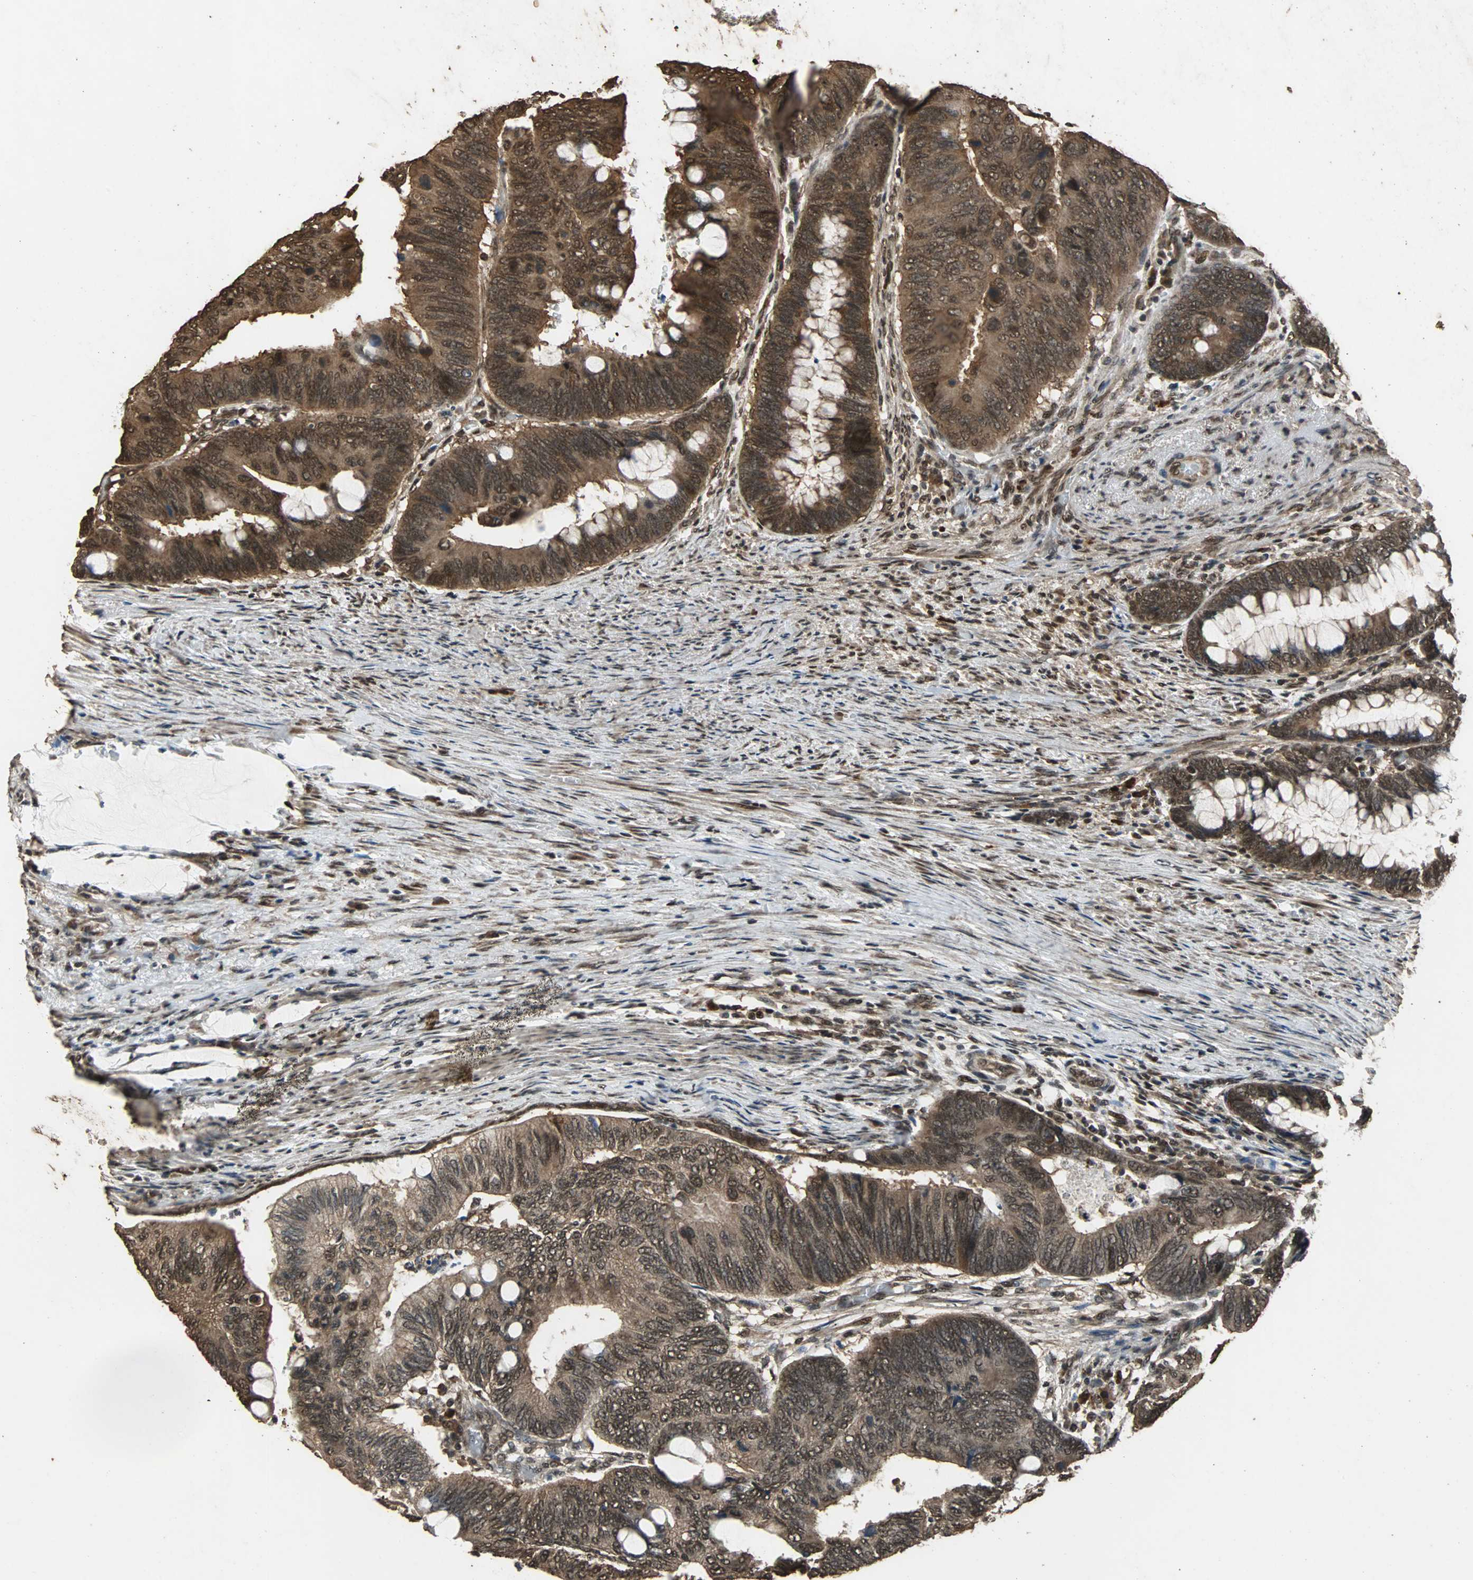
{"staining": {"intensity": "strong", "quantity": ">75%", "location": "cytoplasmic/membranous,nuclear"}, "tissue": "colorectal cancer", "cell_type": "Tumor cells", "image_type": "cancer", "snomed": [{"axis": "morphology", "description": "Normal tissue, NOS"}, {"axis": "morphology", "description": "Adenocarcinoma, NOS"}, {"axis": "topography", "description": "Rectum"}, {"axis": "topography", "description": "Peripheral nerve tissue"}], "caption": "High-magnification brightfield microscopy of colorectal cancer (adenocarcinoma) stained with DAB (brown) and counterstained with hematoxylin (blue). tumor cells exhibit strong cytoplasmic/membranous and nuclear expression is appreciated in approximately>75% of cells. (DAB (3,3'-diaminobenzidine) IHC with brightfield microscopy, high magnification).", "gene": "ZNF18", "patient": {"sex": "male", "age": 92}}